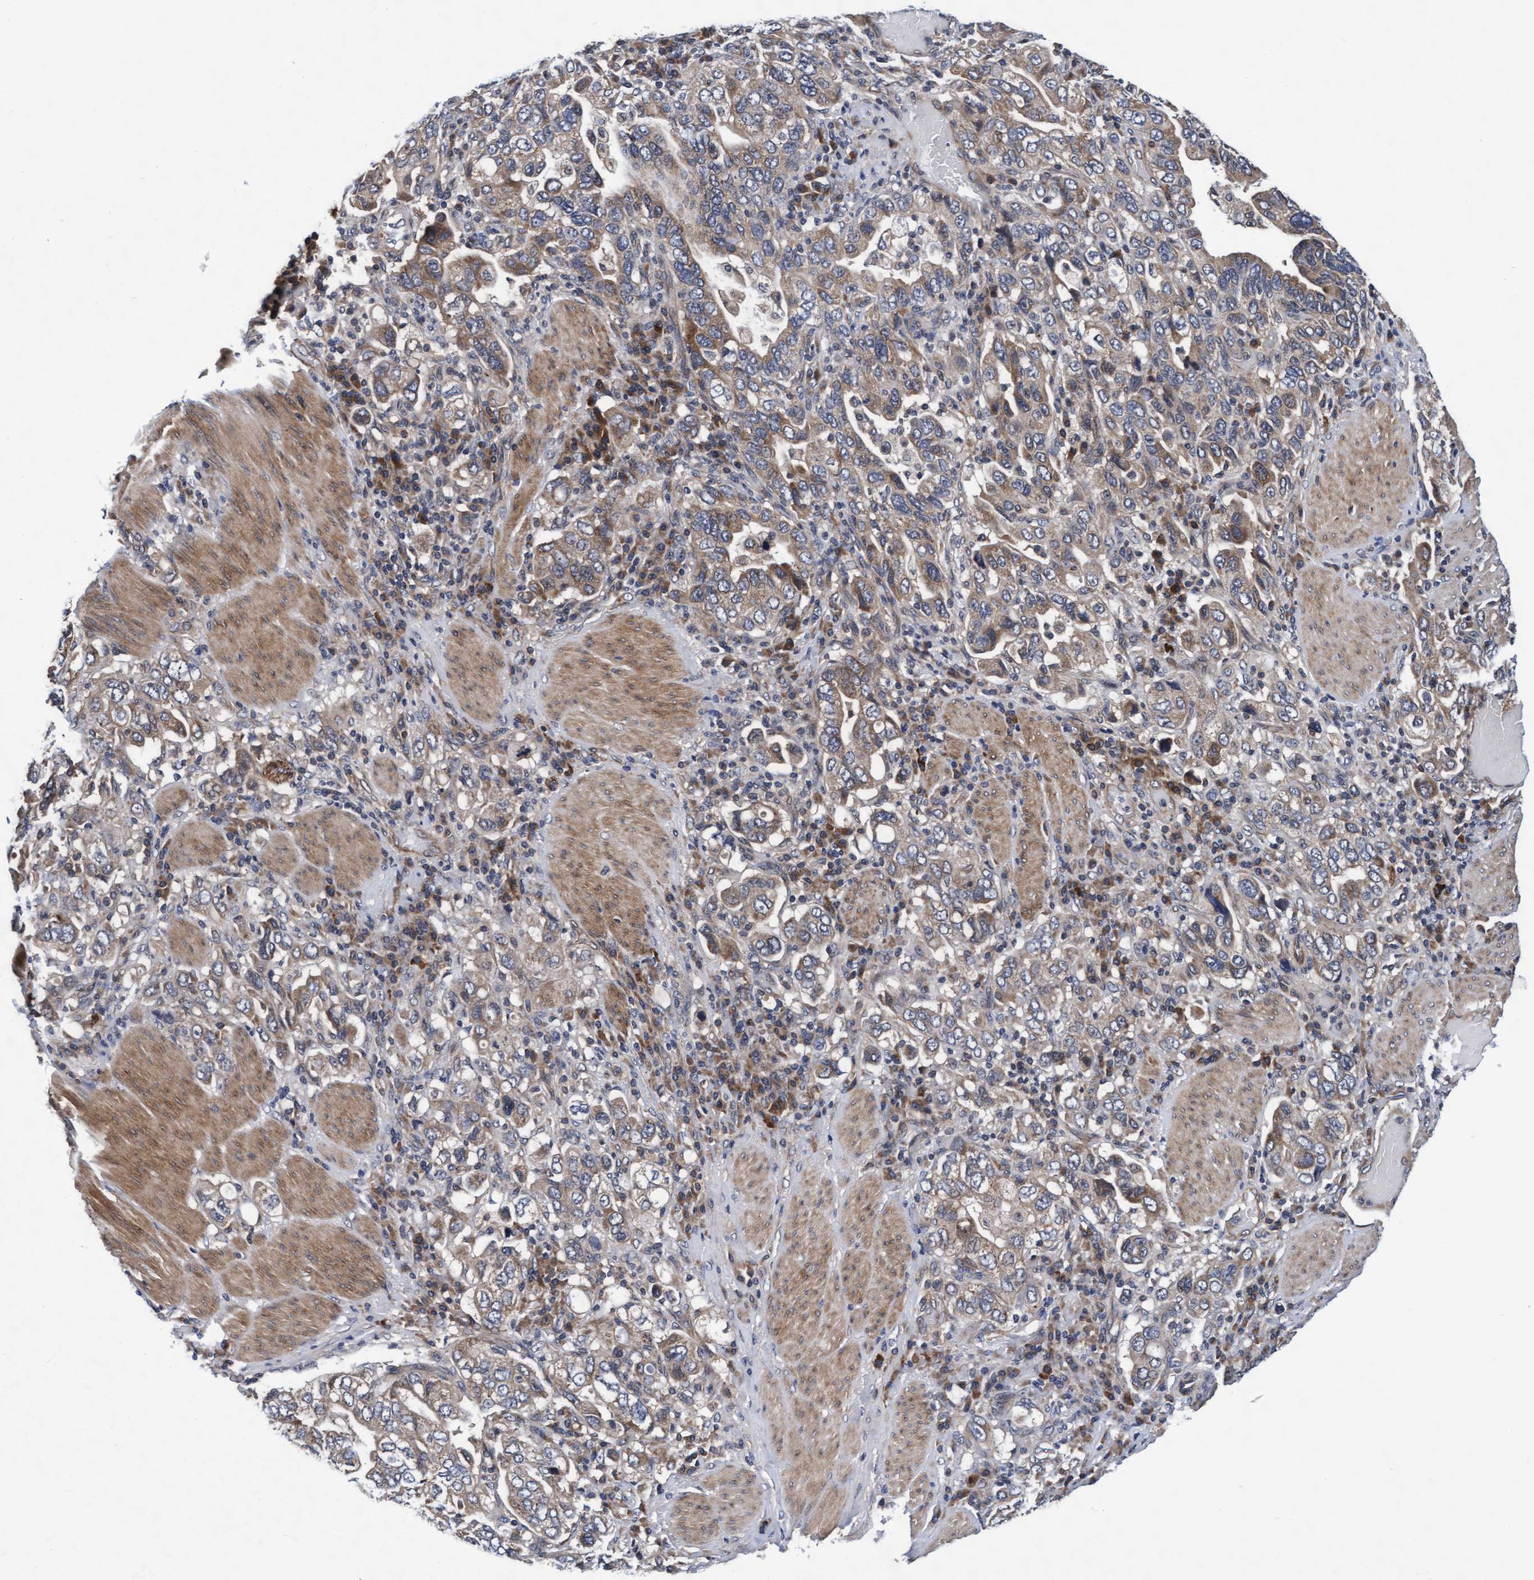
{"staining": {"intensity": "weak", "quantity": ">75%", "location": "cytoplasmic/membranous"}, "tissue": "stomach cancer", "cell_type": "Tumor cells", "image_type": "cancer", "snomed": [{"axis": "morphology", "description": "Adenocarcinoma, NOS"}, {"axis": "topography", "description": "Stomach, upper"}], "caption": "Immunohistochemistry photomicrograph of neoplastic tissue: stomach cancer (adenocarcinoma) stained using immunohistochemistry displays low levels of weak protein expression localized specifically in the cytoplasmic/membranous of tumor cells, appearing as a cytoplasmic/membranous brown color.", "gene": "EFCAB13", "patient": {"sex": "male", "age": 62}}